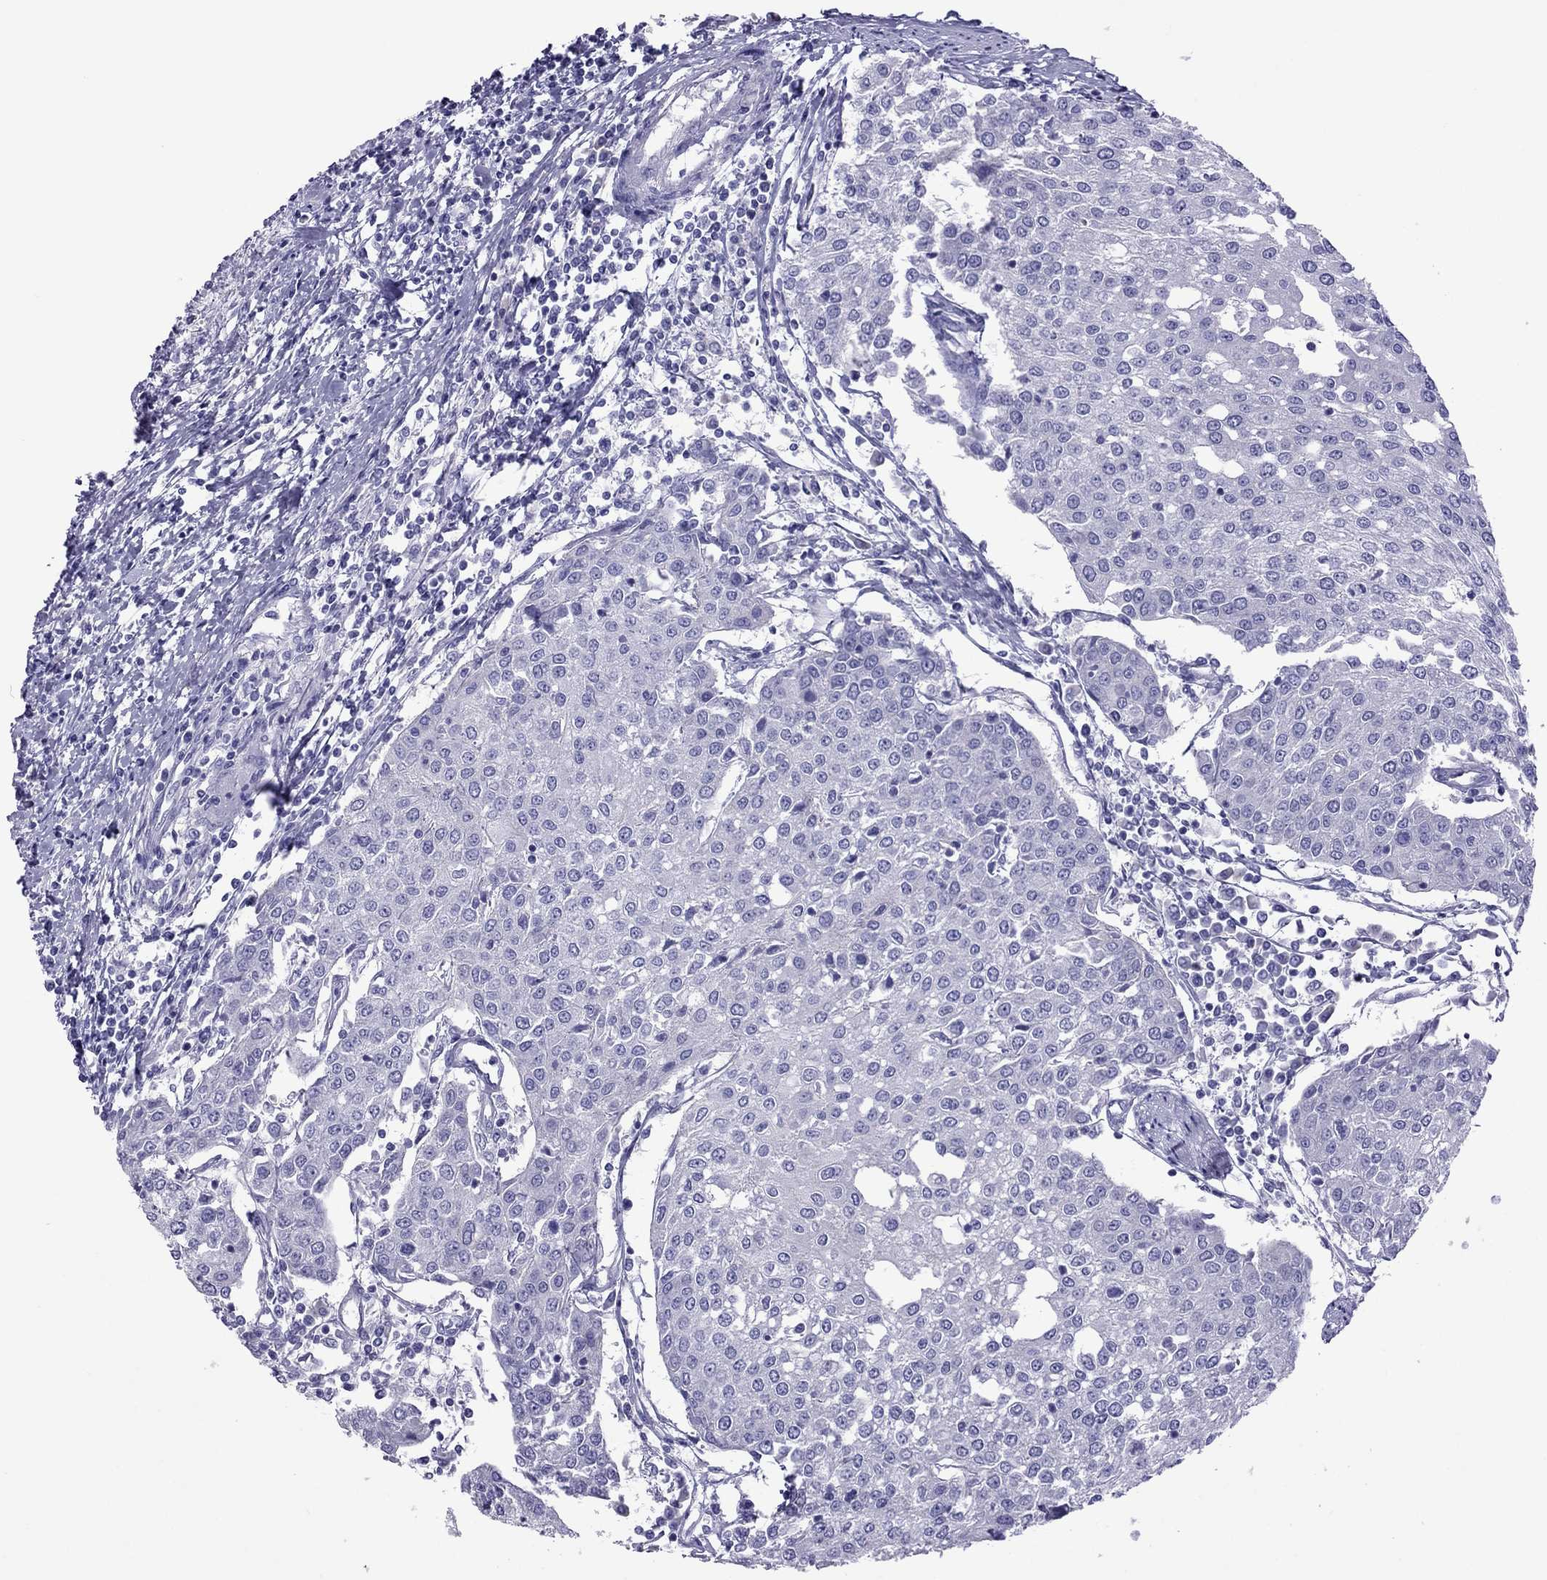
{"staining": {"intensity": "negative", "quantity": "none", "location": "none"}, "tissue": "urothelial cancer", "cell_type": "Tumor cells", "image_type": "cancer", "snomed": [{"axis": "morphology", "description": "Urothelial carcinoma, High grade"}, {"axis": "topography", "description": "Urinary bladder"}], "caption": "High magnification brightfield microscopy of urothelial cancer stained with DAB (3,3'-diaminobenzidine) (brown) and counterstained with hematoxylin (blue): tumor cells show no significant positivity.", "gene": "MYL11", "patient": {"sex": "female", "age": 85}}